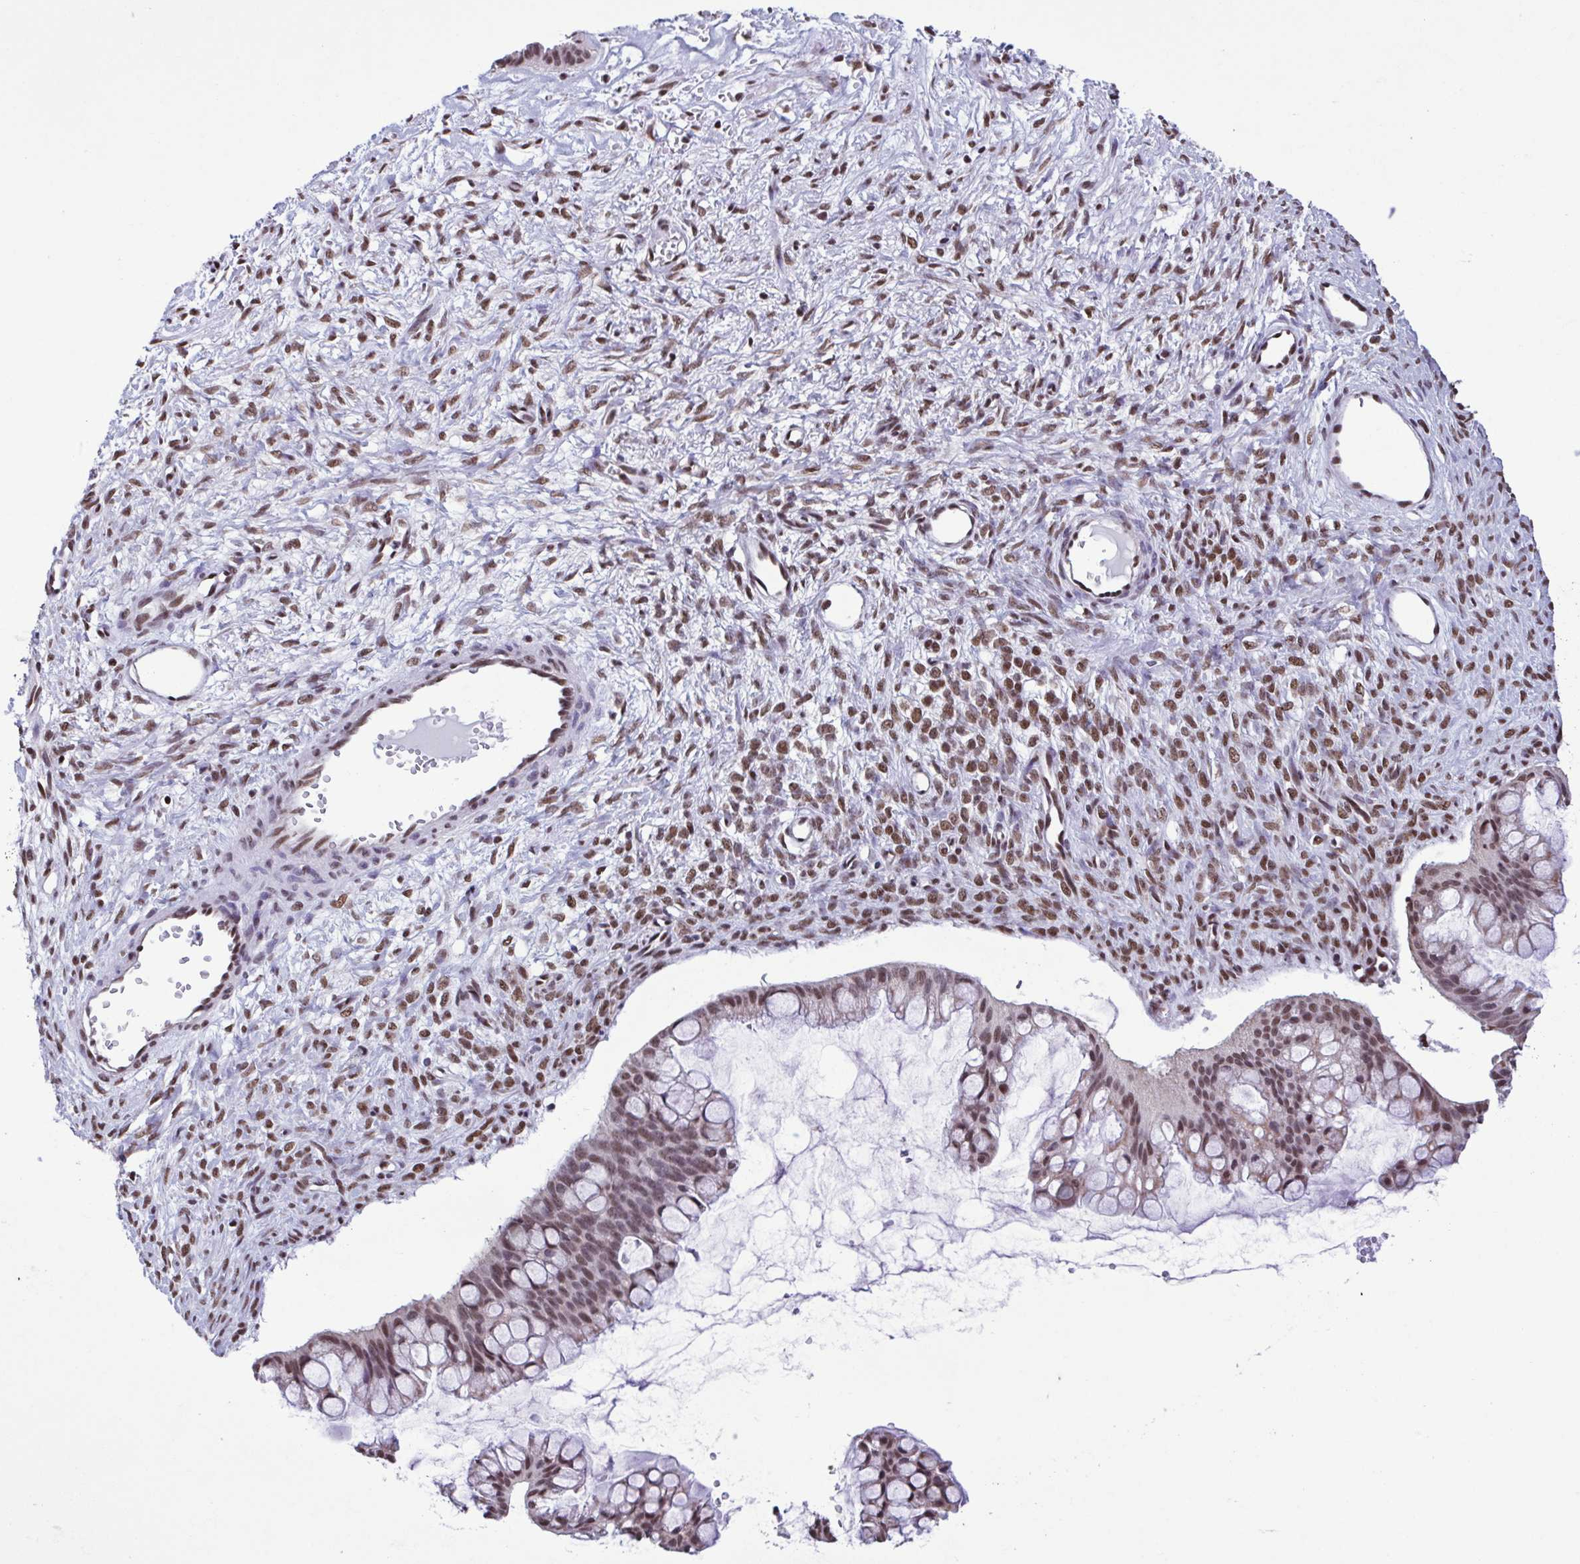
{"staining": {"intensity": "moderate", "quantity": ">75%", "location": "nuclear"}, "tissue": "ovarian cancer", "cell_type": "Tumor cells", "image_type": "cancer", "snomed": [{"axis": "morphology", "description": "Cystadenocarcinoma, mucinous, NOS"}, {"axis": "topography", "description": "Ovary"}], "caption": "Protein expression analysis of human ovarian mucinous cystadenocarcinoma reveals moderate nuclear expression in approximately >75% of tumor cells.", "gene": "TIMM21", "patient": {"sex": "female", "age": 73}}